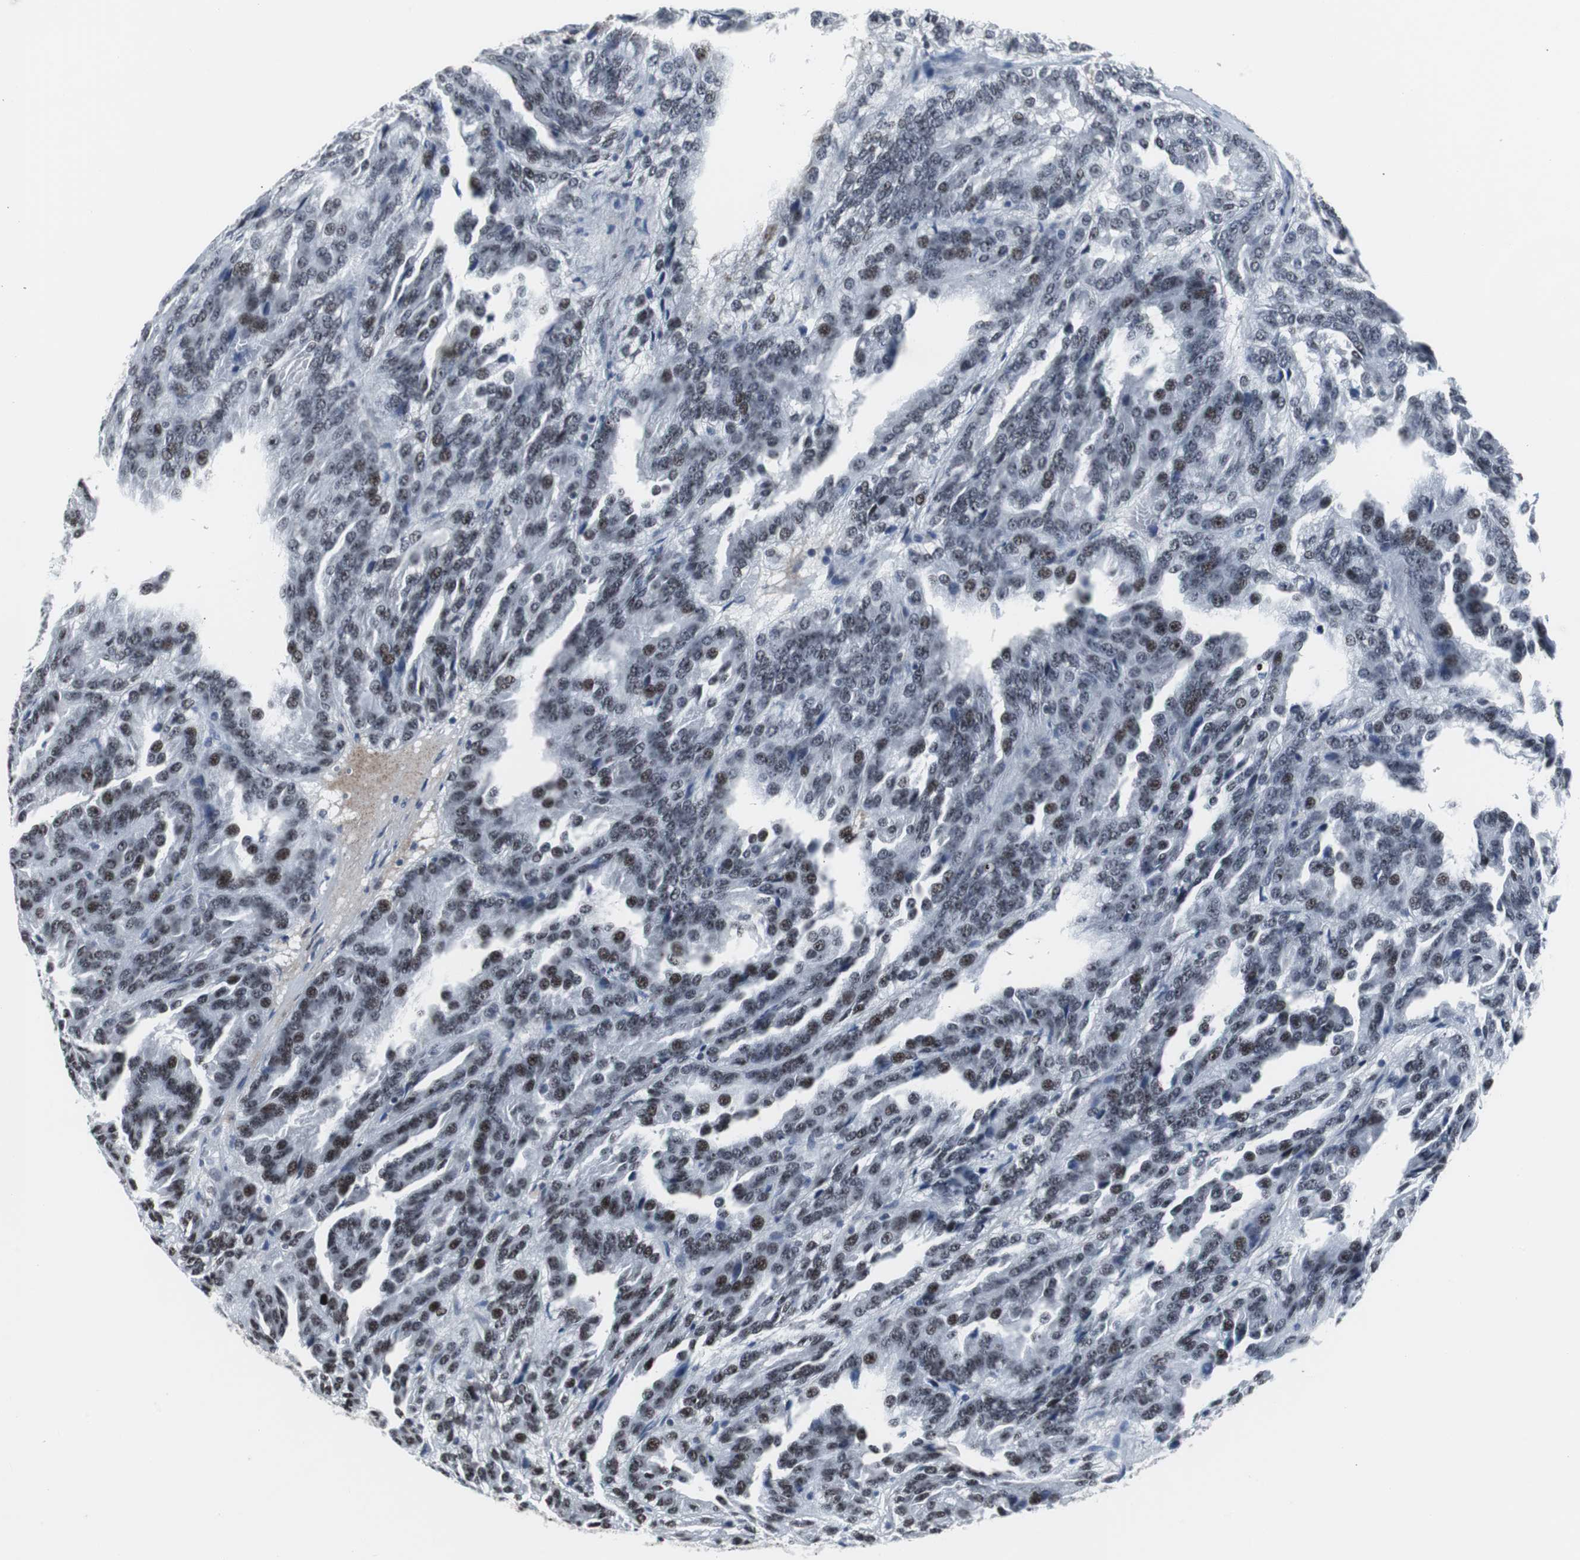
{"staining": {"intensity": "moderate", "quantity": "25%-75%", "location": "nuclear"}, "tissue": "renal cancer", "cell_type": "Tumor cells", "image_type": "cancer", "snomed": [{"axis": "morphology", "description": "Adenocarcinoma, NOS"}, {"axis": "topography", "description": "Kidney"}], "caption": "Protein positivity by IHC exhibits moderate nuclear expression in about 25%-75% of tumor cells in renal cancer. The staining is performed using DAB (3,3'-diaminobenzidine) brown chromogen to label protein expression. The nuclei are counter-stained blue using hematoxylin.", "gene": "DOK1", "patient": {"sex": "male", "age": 46}}